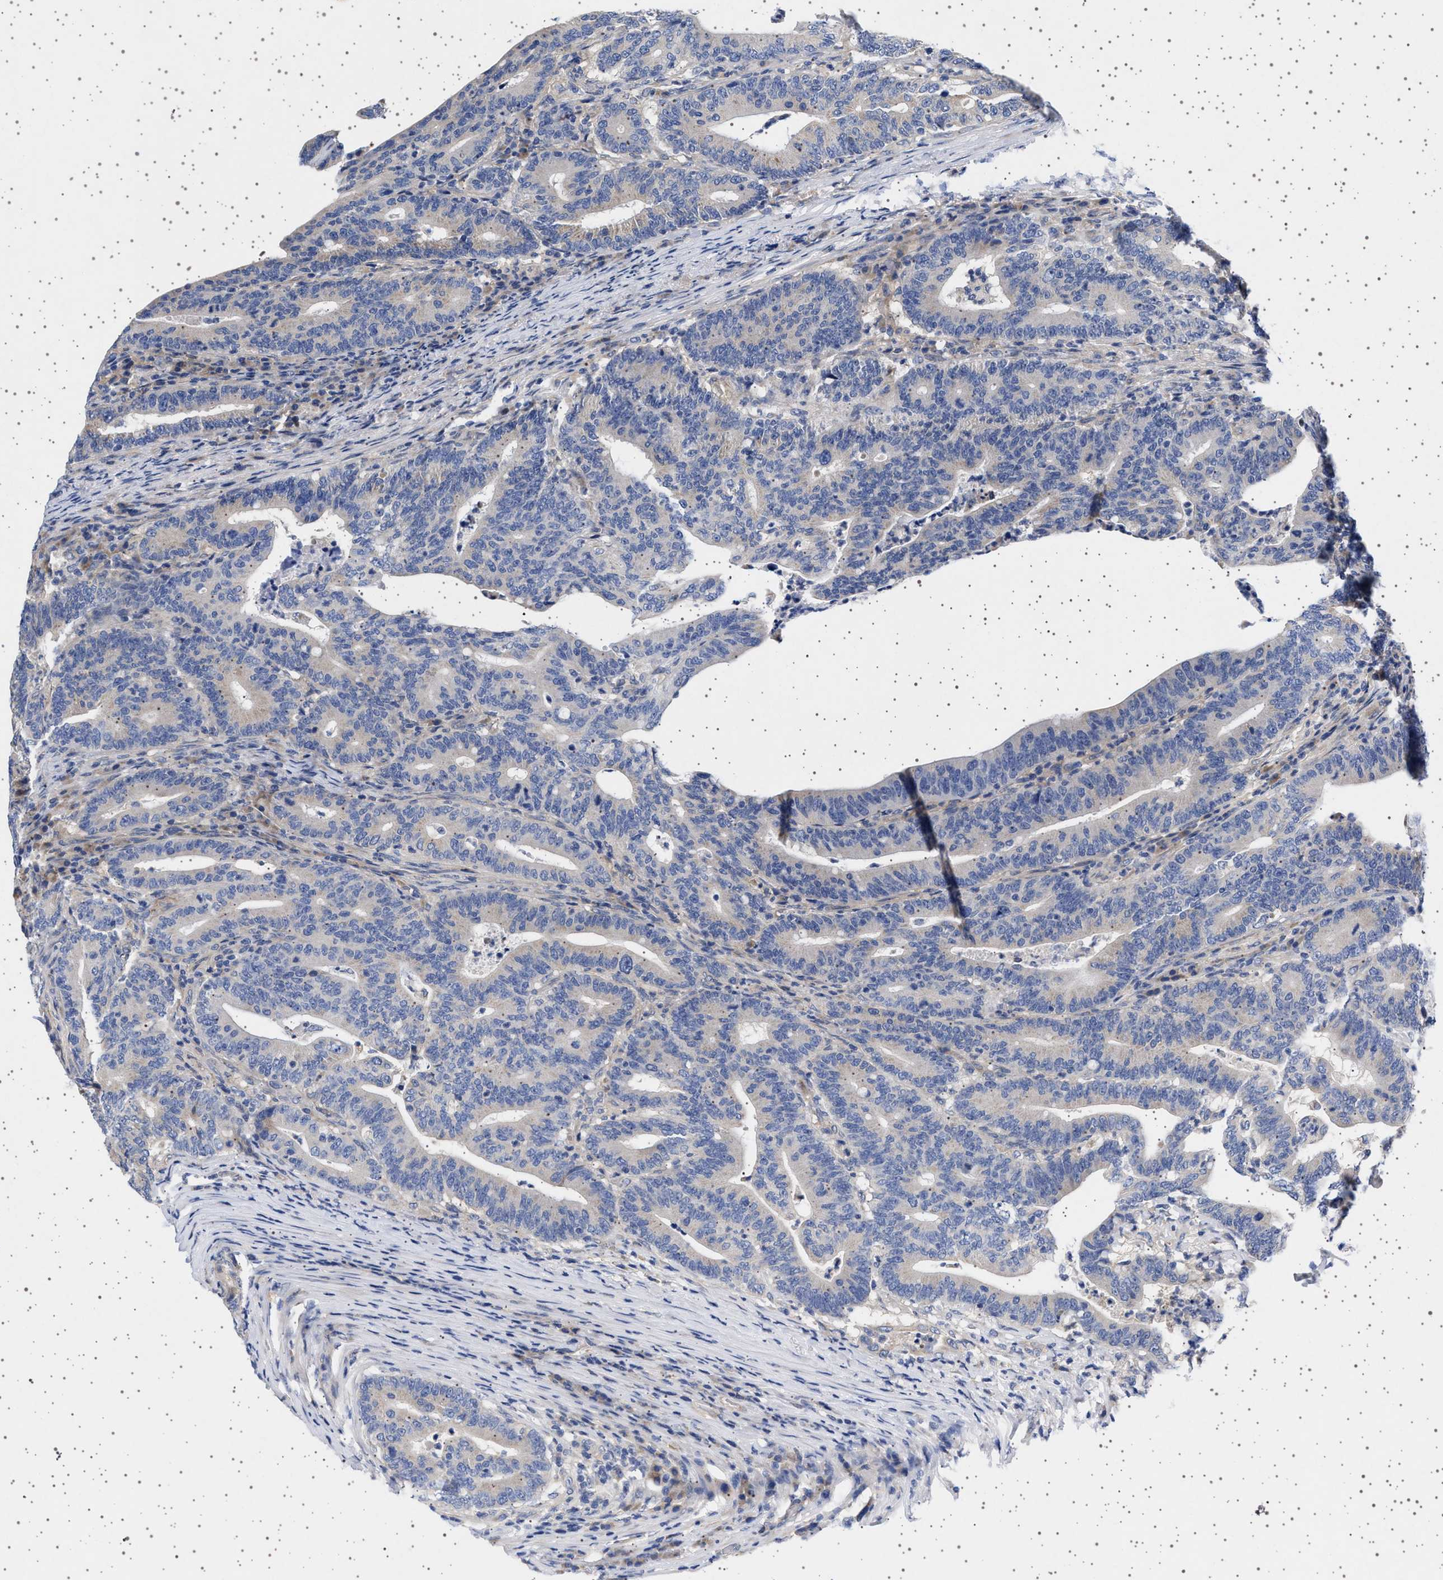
{"staining": {"intensity": "negative", "quantity": "none", "location": "none"}, "tissue": "colorectal cancer", "cell_type": "Tumor cells", "image_type": "cancer", "snomed": [{"axis": "morphology", "description": "Adenocarcinoma, NOS"}, {"axis": "topography", "description": "Colon"}], "caption": "Colorectal cancer was stained to show a protein in brown. There is no significant staining in tumor cells.", "gene": "TRMT10B", "patient": {"sex": "female", "age": 66}}